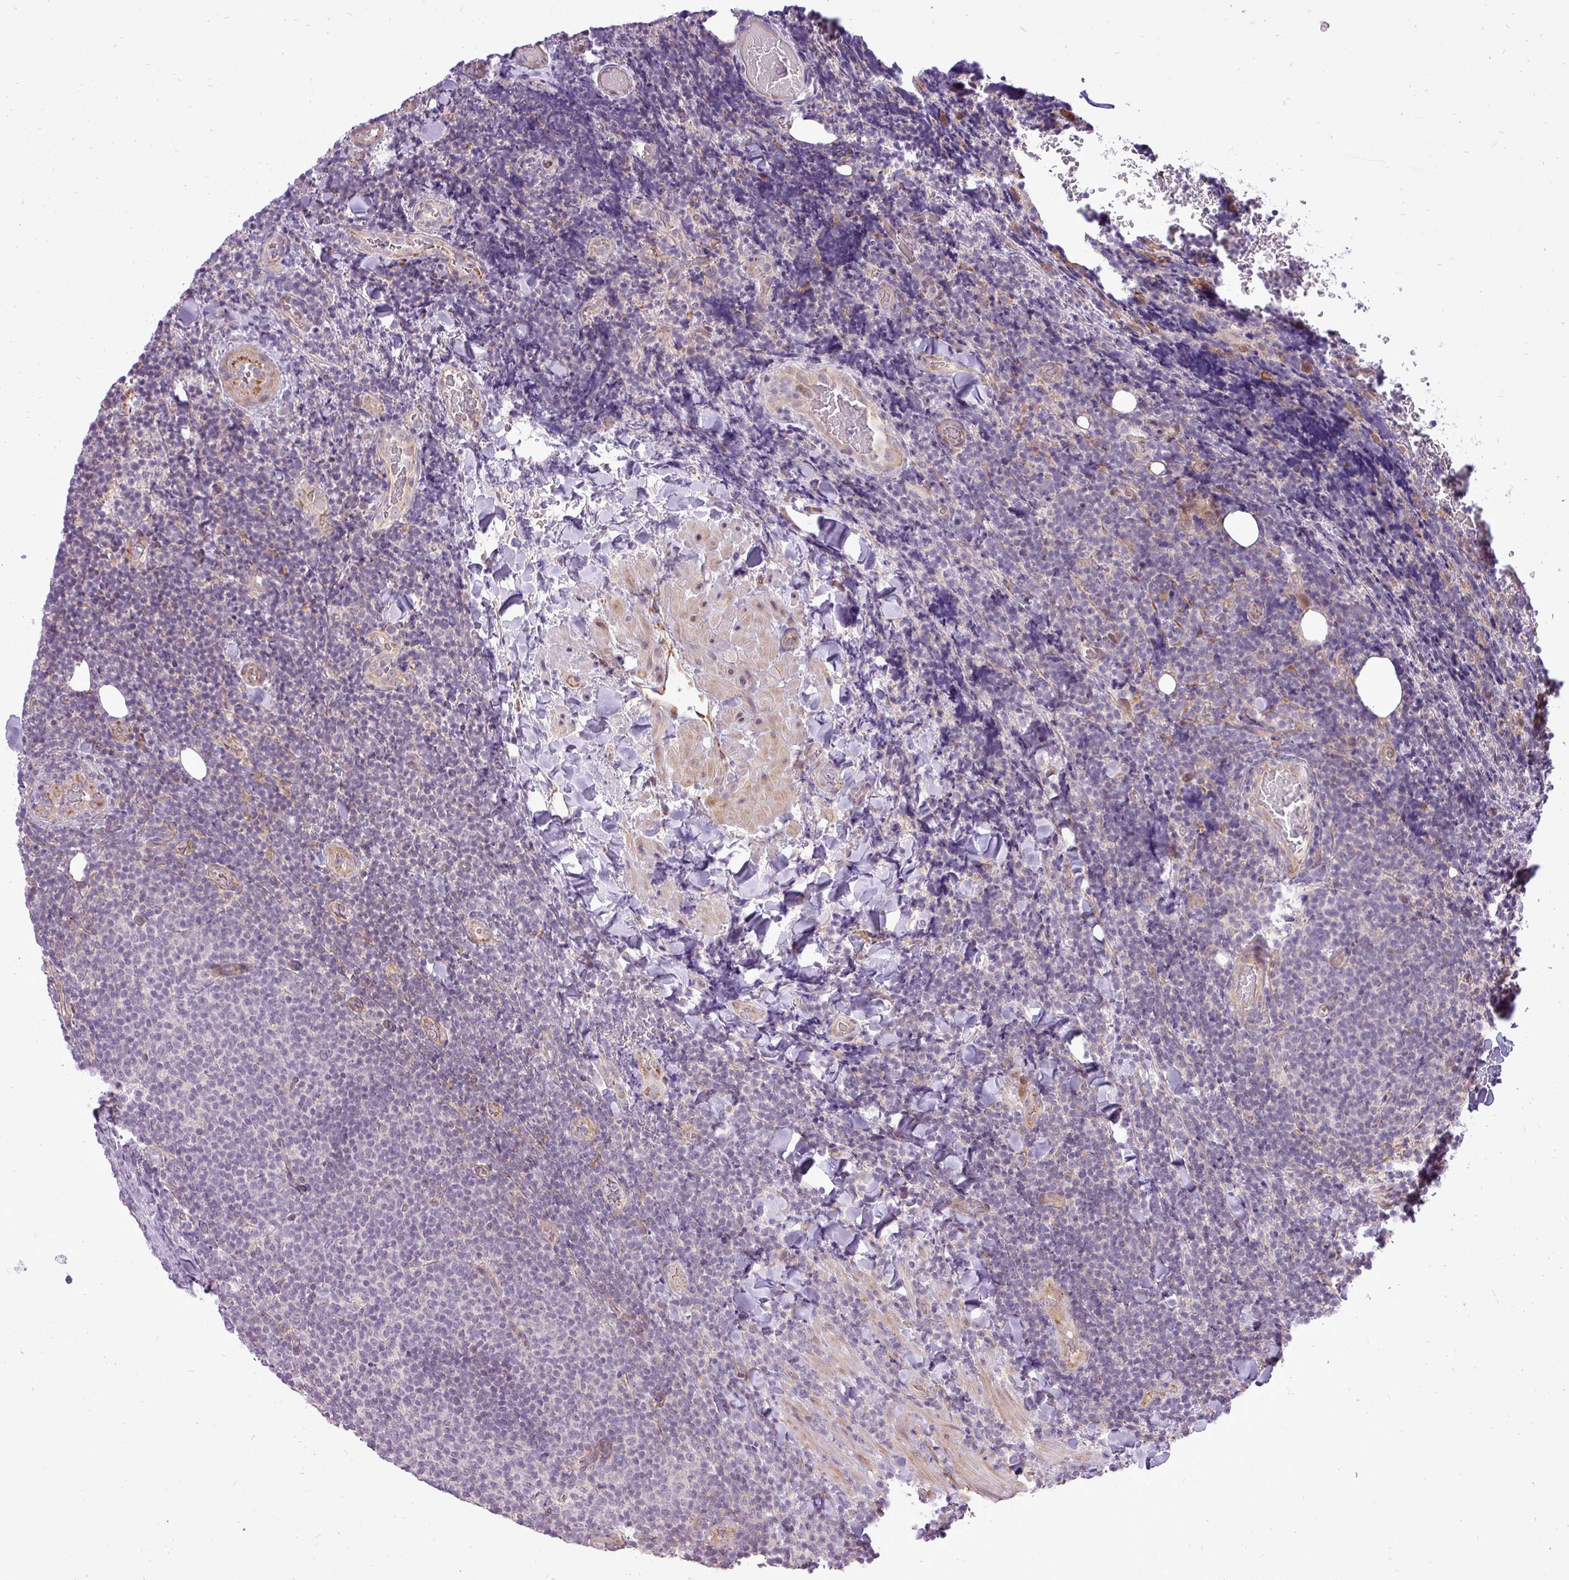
{"staining": {"intensity": "negative", "quantity": "none", "location": "none"}, "tissue": "lymphoma", "cell_type": "Tumor cells", "image_type": "cancer", "snomed": [{"axis": "morphology", "description": "Malignant lymphoma, non-Hodgkin's type, Low grade"}, {"axis": "topography", "description": "Lymph node"}], "caption": "DAB immunohistochemical staining of human lymphoma displays no significant staining in tumor cells.", "gene": "PDRG1", "patient": {"sex": "male", "age": 66}}